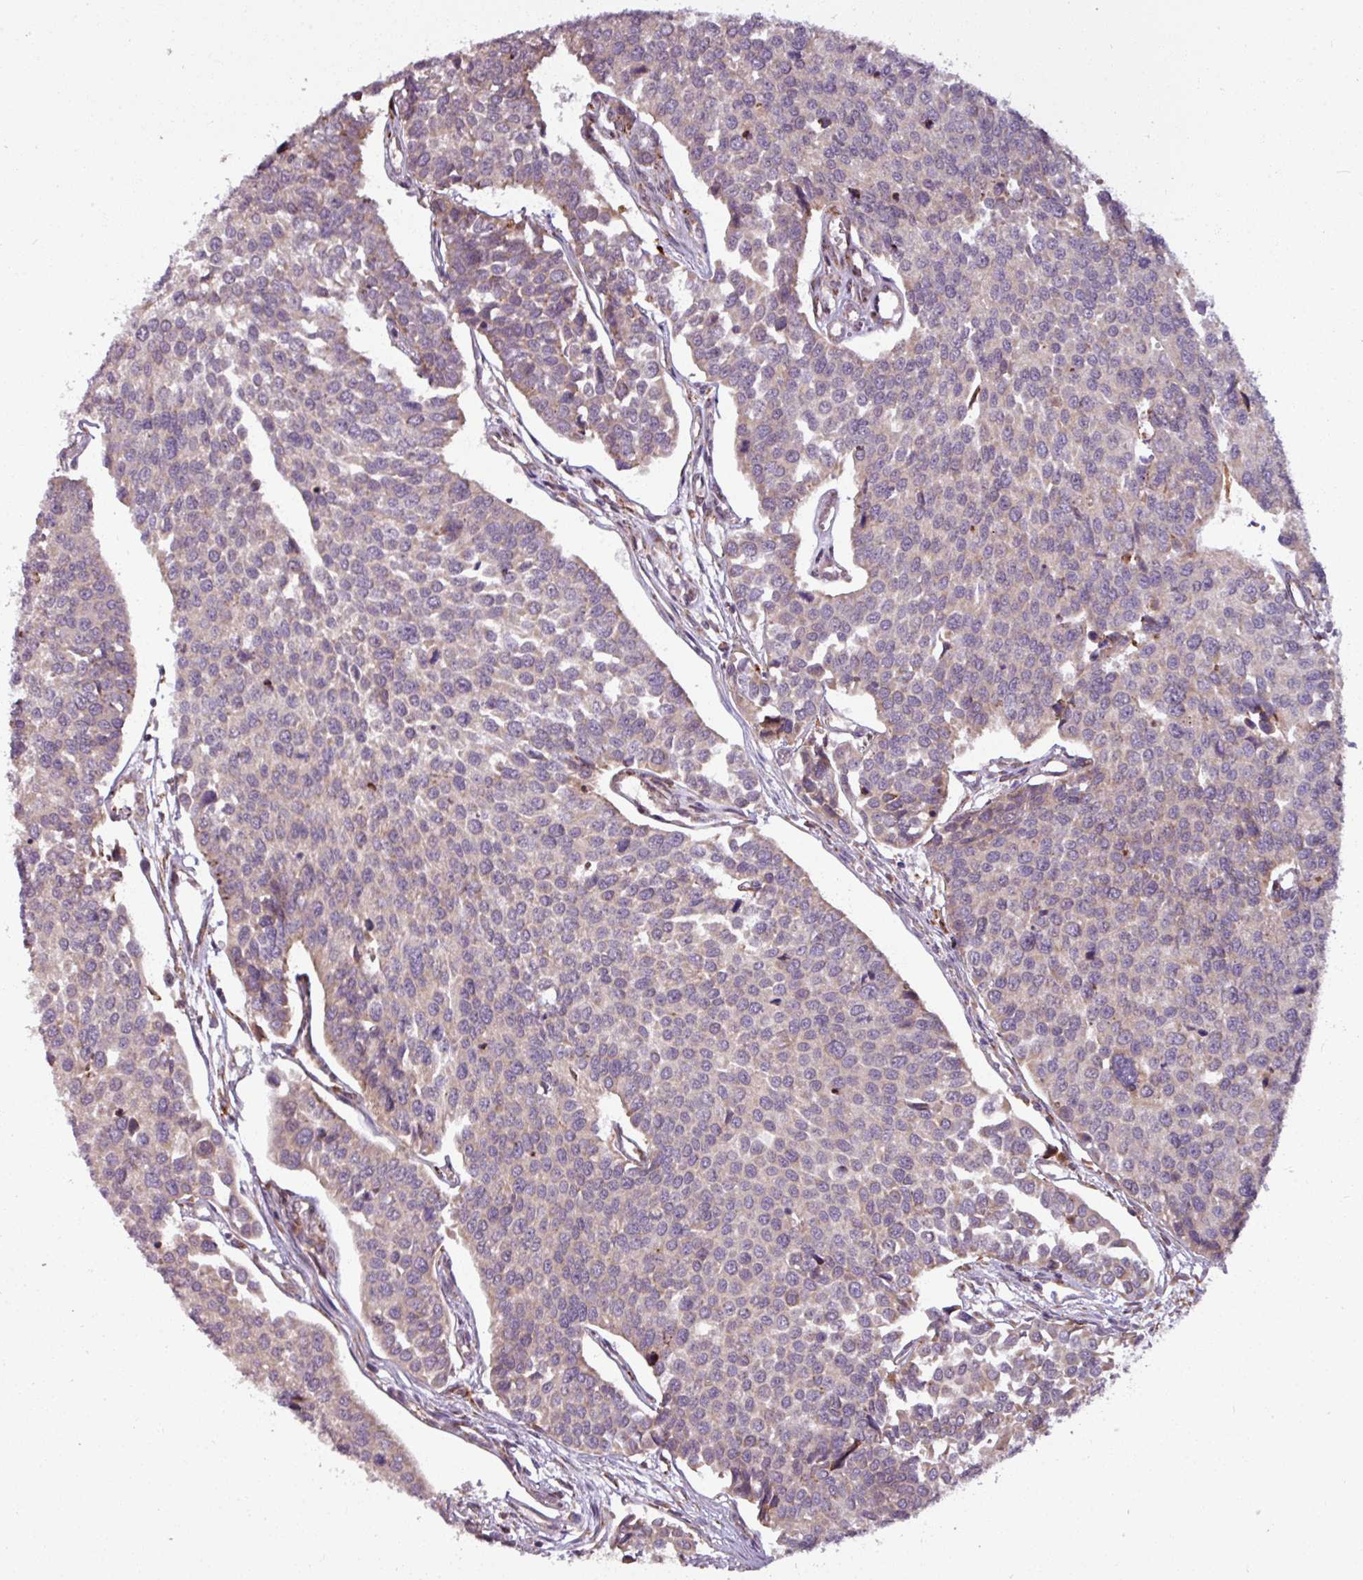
{"staining": {"intensity": "negative", "quantity": "none", "location": "none"}, "tissue": "urothelial cancer", "cell_type": "Tumor cells", "image_type": "cancer", "snomed": [{"axis": "morphology", "description": "Urothelial carcinoma, Low grade"}, {"axis": "topography", "description": "Urinary bladder"}], "caption": "There is no significant expression in tumor cells of urothelial carcinoma (low-grade).", "gene": "MAGT1", "patient": {"sex": "female", "age": 78}}